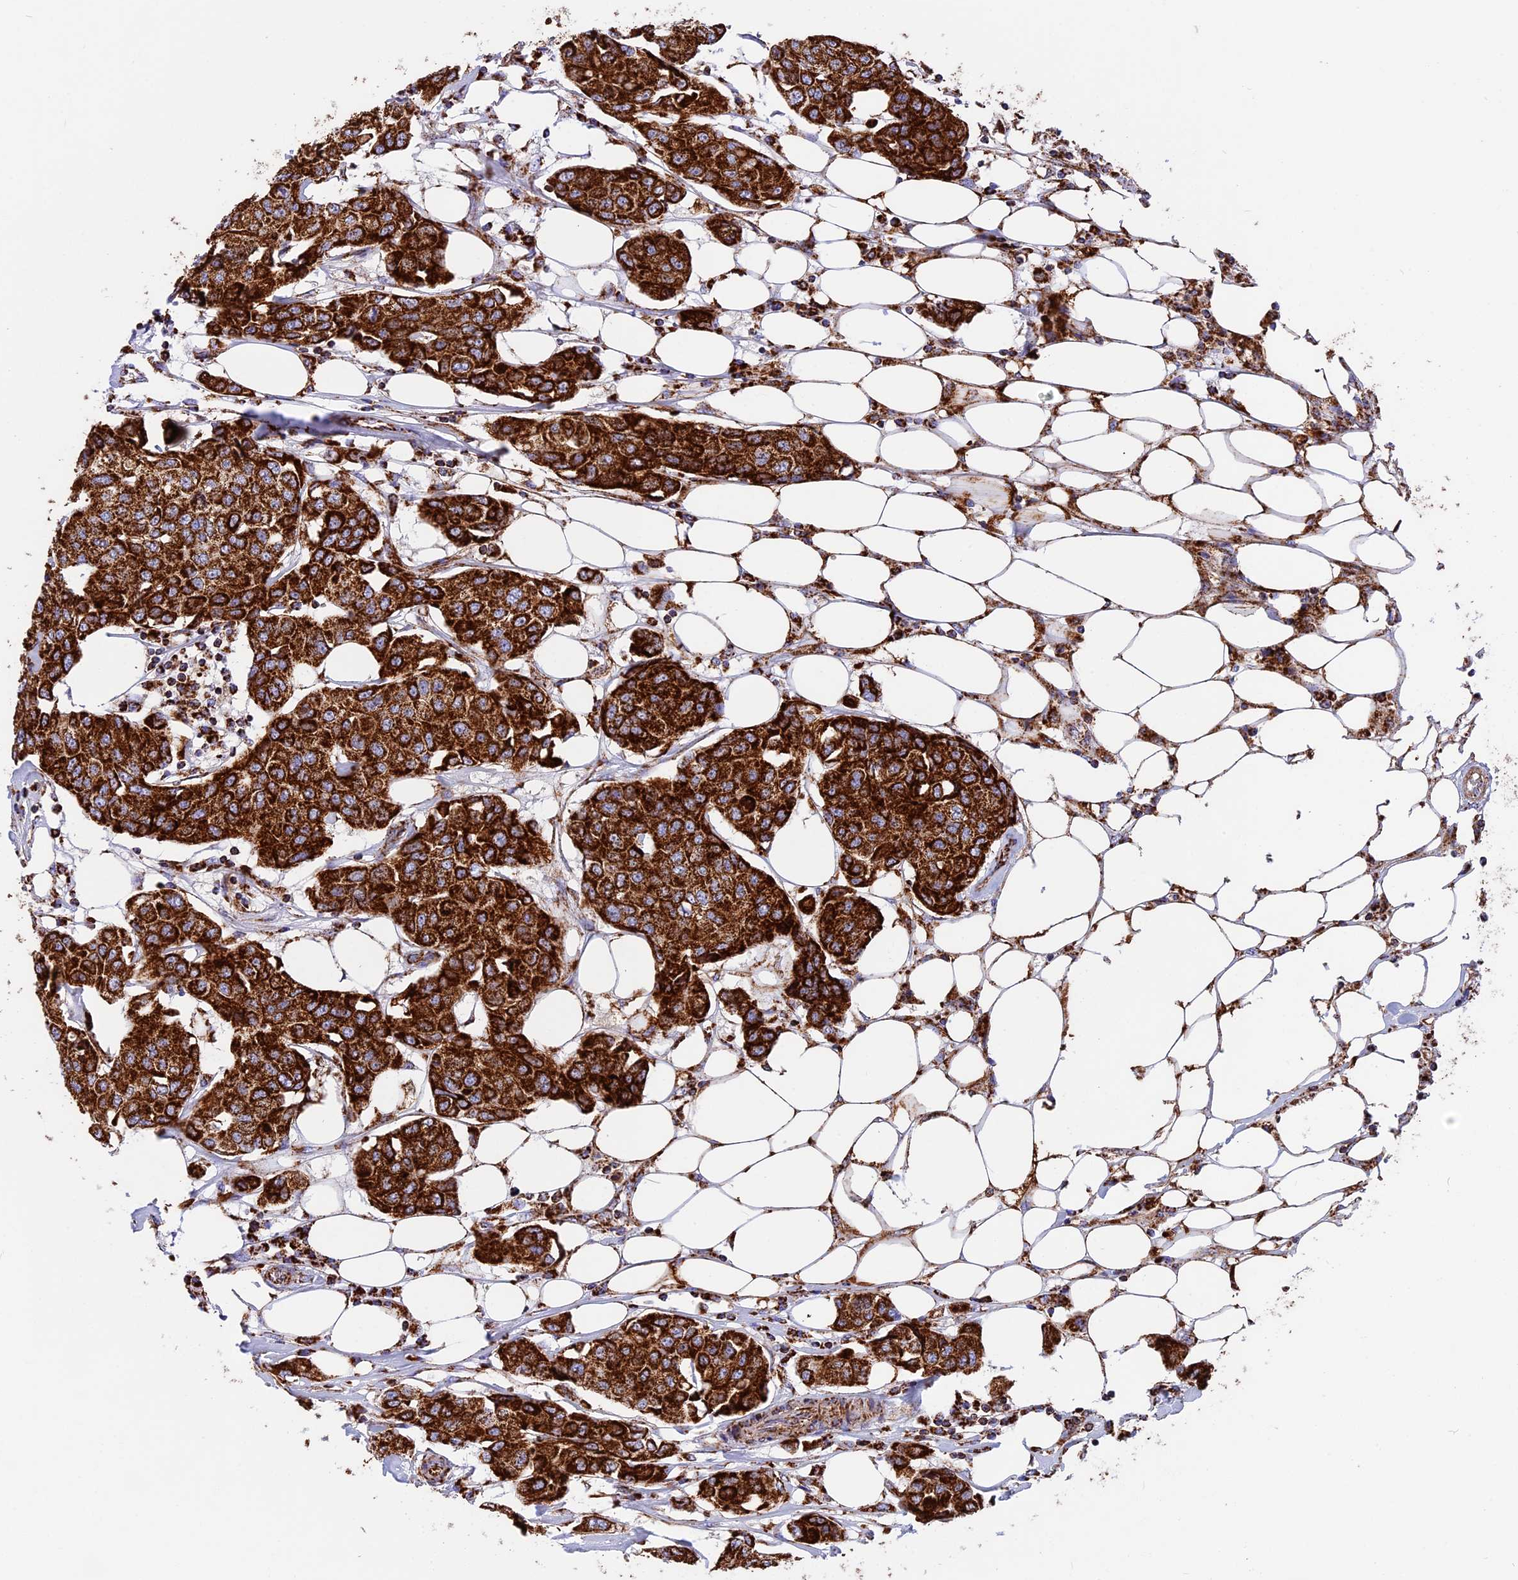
{"staining": {"intensity": "strong", "quantity": ">75%", "location": "cytoplasmic/membranous"}, "tissue": "breast cancer", "cell_type": "Tumor cells", "image_type": "cancer", "snomed": [{"axis": "morphology", "description": "Duct carcinoma"}, {"axis": "topography", "description": "Breast"}], "caption": "Breast intraductal carcinoma stained with DAB (3,3'-diaminobenzidine) immunohistochemistry (IHC) displays high levels of strong cytoplasmic/membranous staining in approximately >75% of tumor cells. The staining is performed using DAB (3,3'-diaminobenzidine) brown chromogen to label protein expression. The nuclei are counter-stained blue using hematoxylin.", "gene": "UQCRB", "patient": {"sex": "female", "age": 80}}